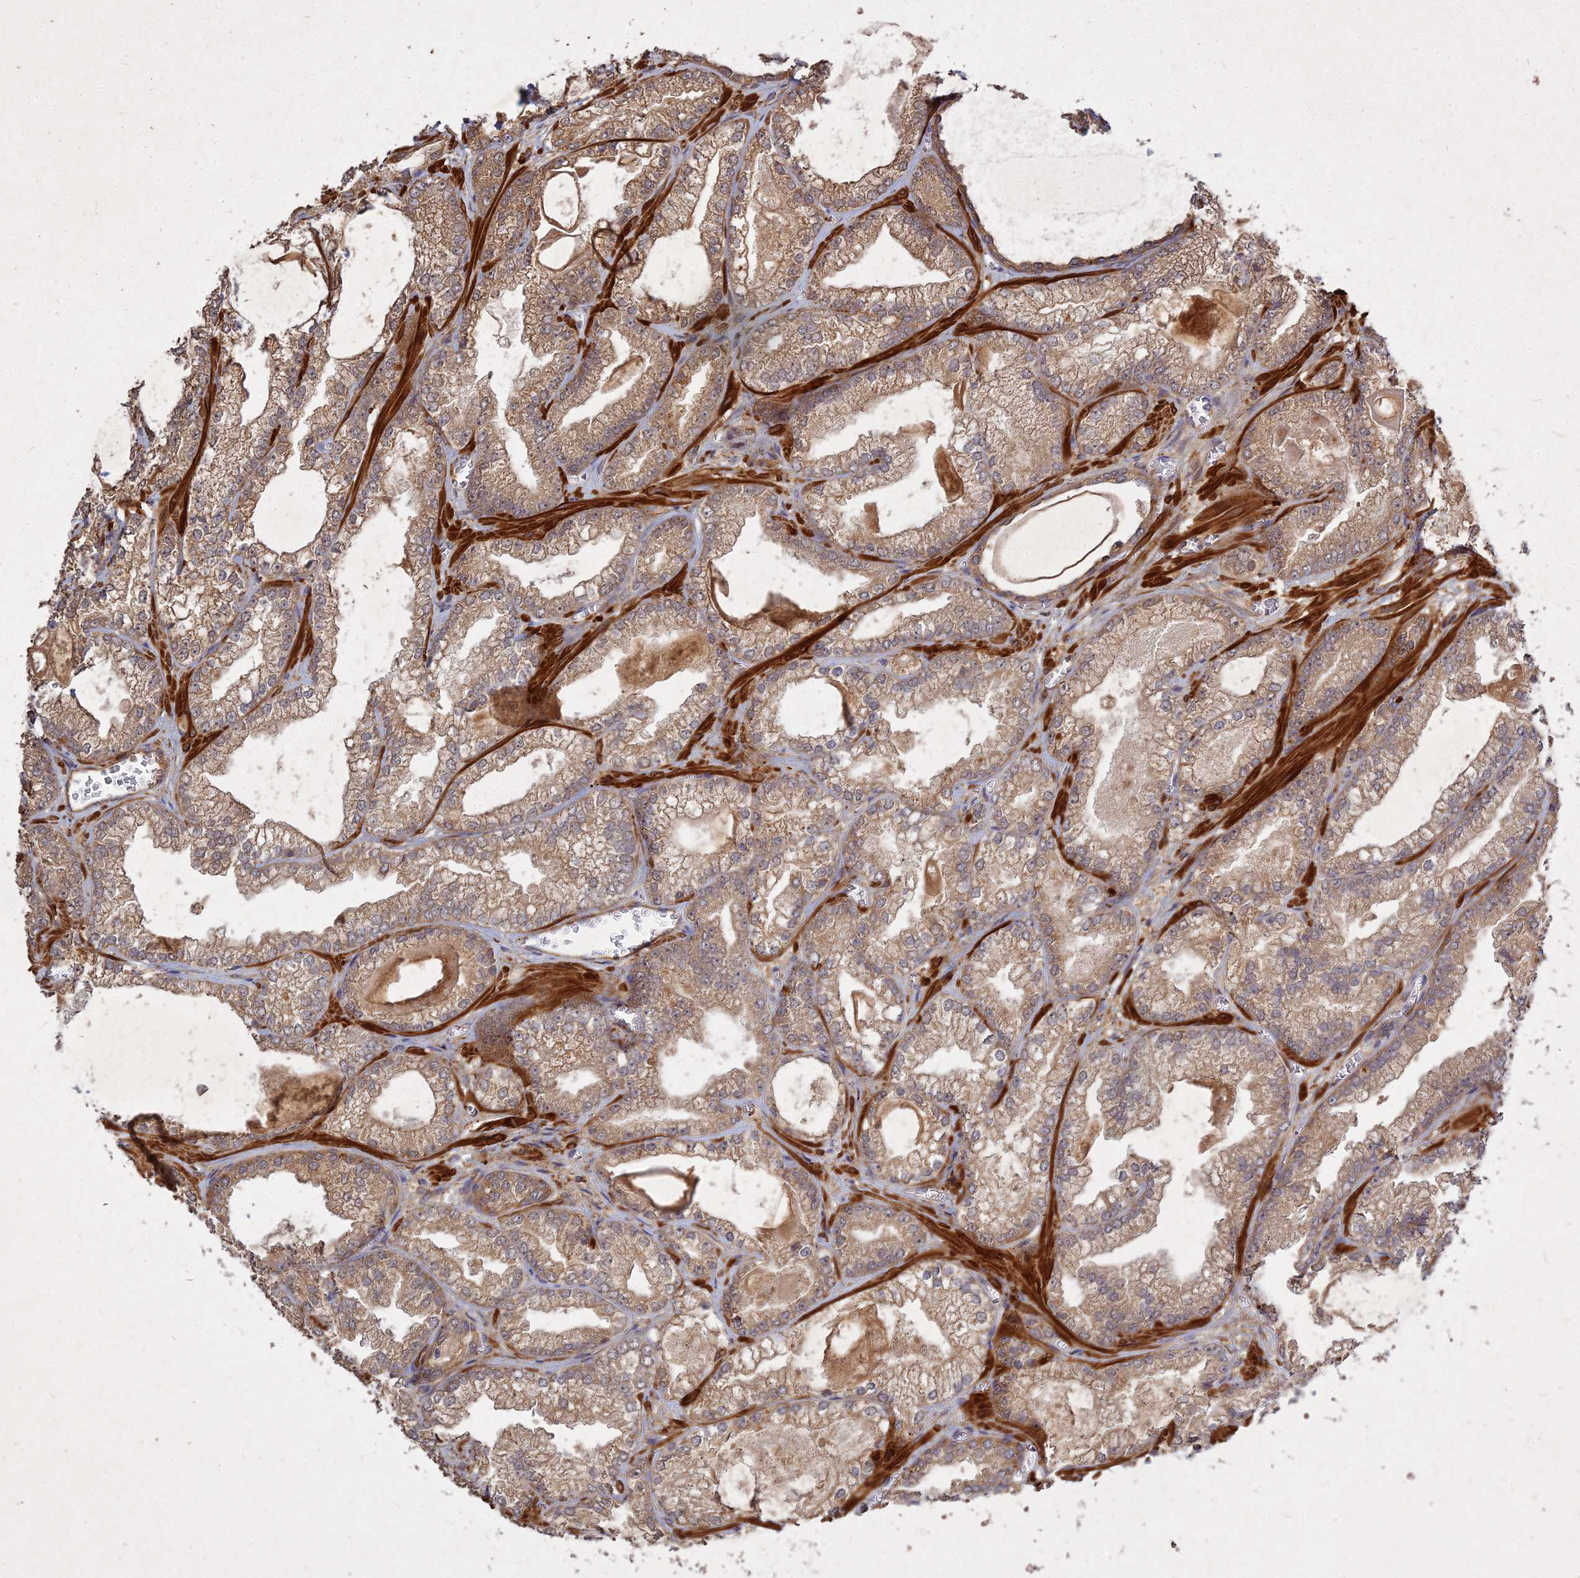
{"staining": {"intensity": "moderate", "quantity": ">75%", "location": "cytoplasmic/membranous"}, "tissue": "prostate cancer", "cell_type": "Tumor cells", "image_type": "cancer", "snomed": [{"axis": "morphology", "description": "Adenocarcinoma, Low grade"}, {"axis": "topography", "description": "Prostate"}], "caption": "A medium amount of moderate cytoplasmic/membranous positivity is seen in approximately >75% of tumor cells in prostate low-grade adenocarcinoma tissue.", "gene": "UBE2W", "patient": {"sex": "male", "age": 57}}